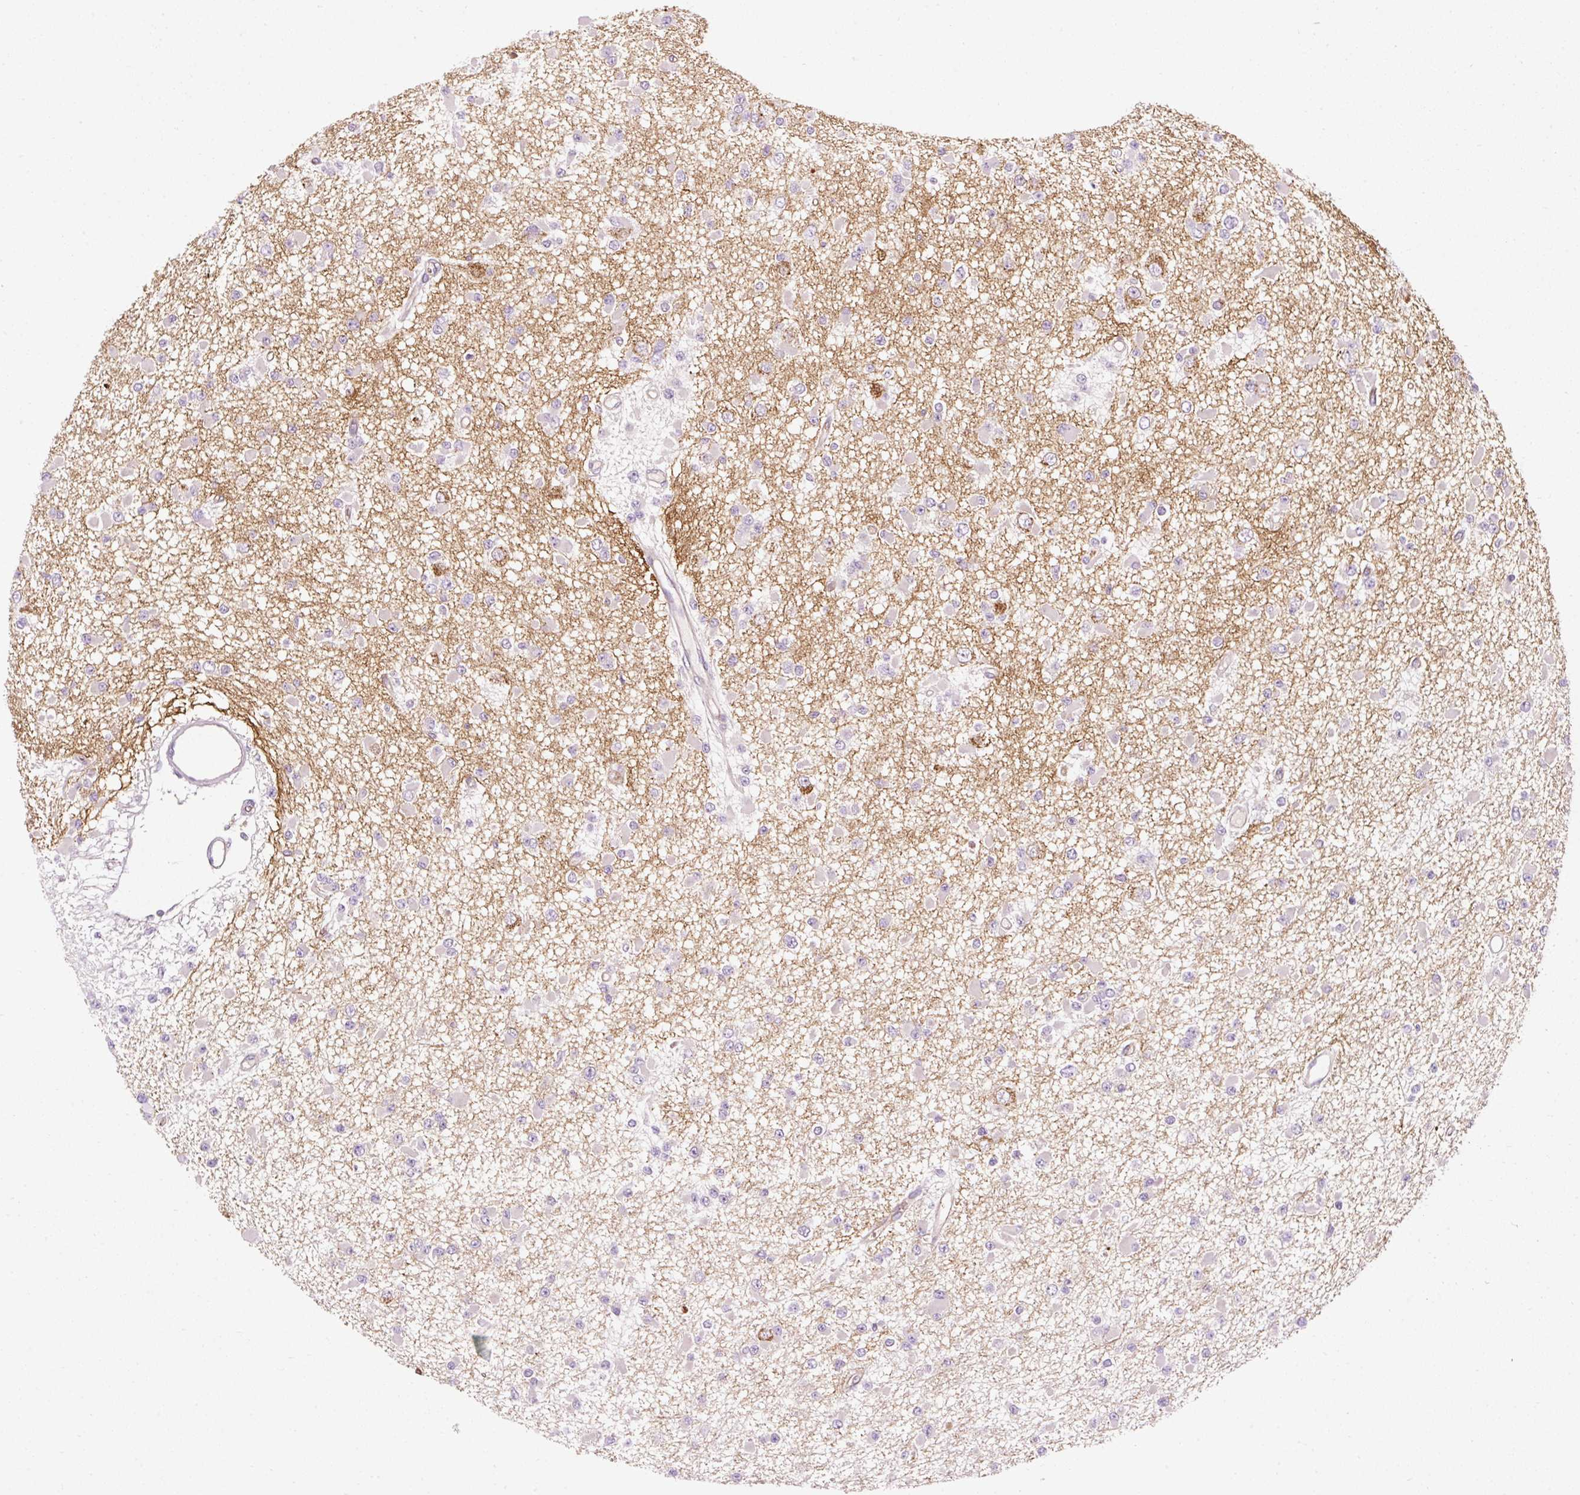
{"staining": {"intensity": "negative", "quantity": "none", "location": "none"}, "tissue": "glioma", "cell_type": "Tumor cells", "image_type": "cancer", "snomed": [{"axis": "morphology", "description": "Glioma, malignant, Low grade"}, {"axis": "topography", "description": "Brain"}], "caption": "The micrograph demonstrates no significant positivity in tumor cells of malignant glioma (low-grade).", "gene": "NAPA", "patient": {"sex": "female", "age": 22}}